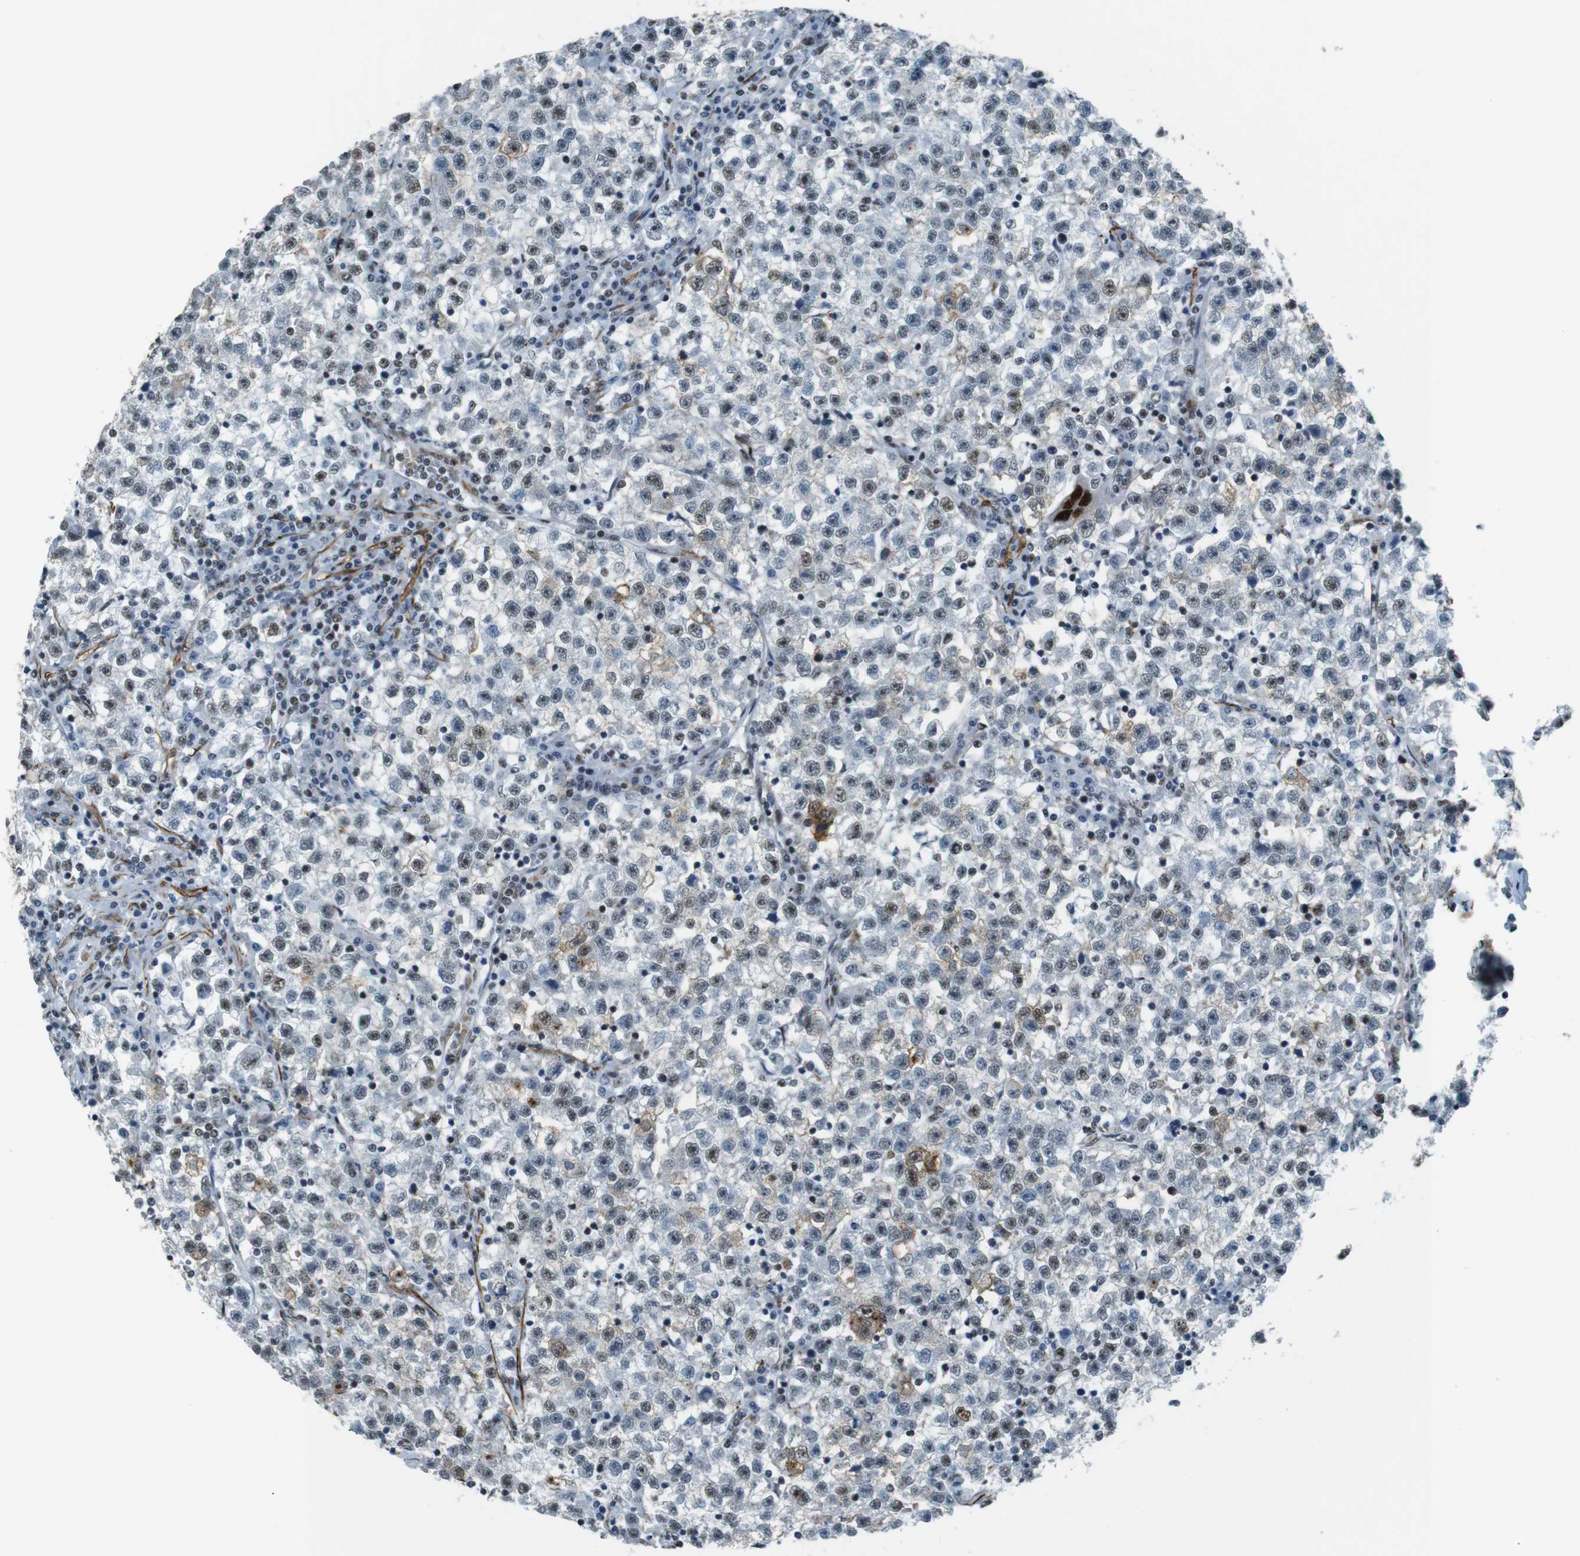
{"staining": {"intensity": "moderate", "quantity": "<25%", "location": "cytoplasmic/membranous,nuclear"}, "tissue": "testis cancer", "cell_type": "Tumor cells", "image_type": "cancer", "snomed": [{"axis": "morphology", "description": "Seminoma, NOS"}, {"axis": "topography", "description": "Testis"}], "caption": "Protein expression analysis of testis cancer (seminoma) shows moderate cytoplasmic/membranous and nuclear positivity in approximately <25% of tumor cells.", "gene": "HEXIM1", "patient": {"sex": "male", "age": 22}}